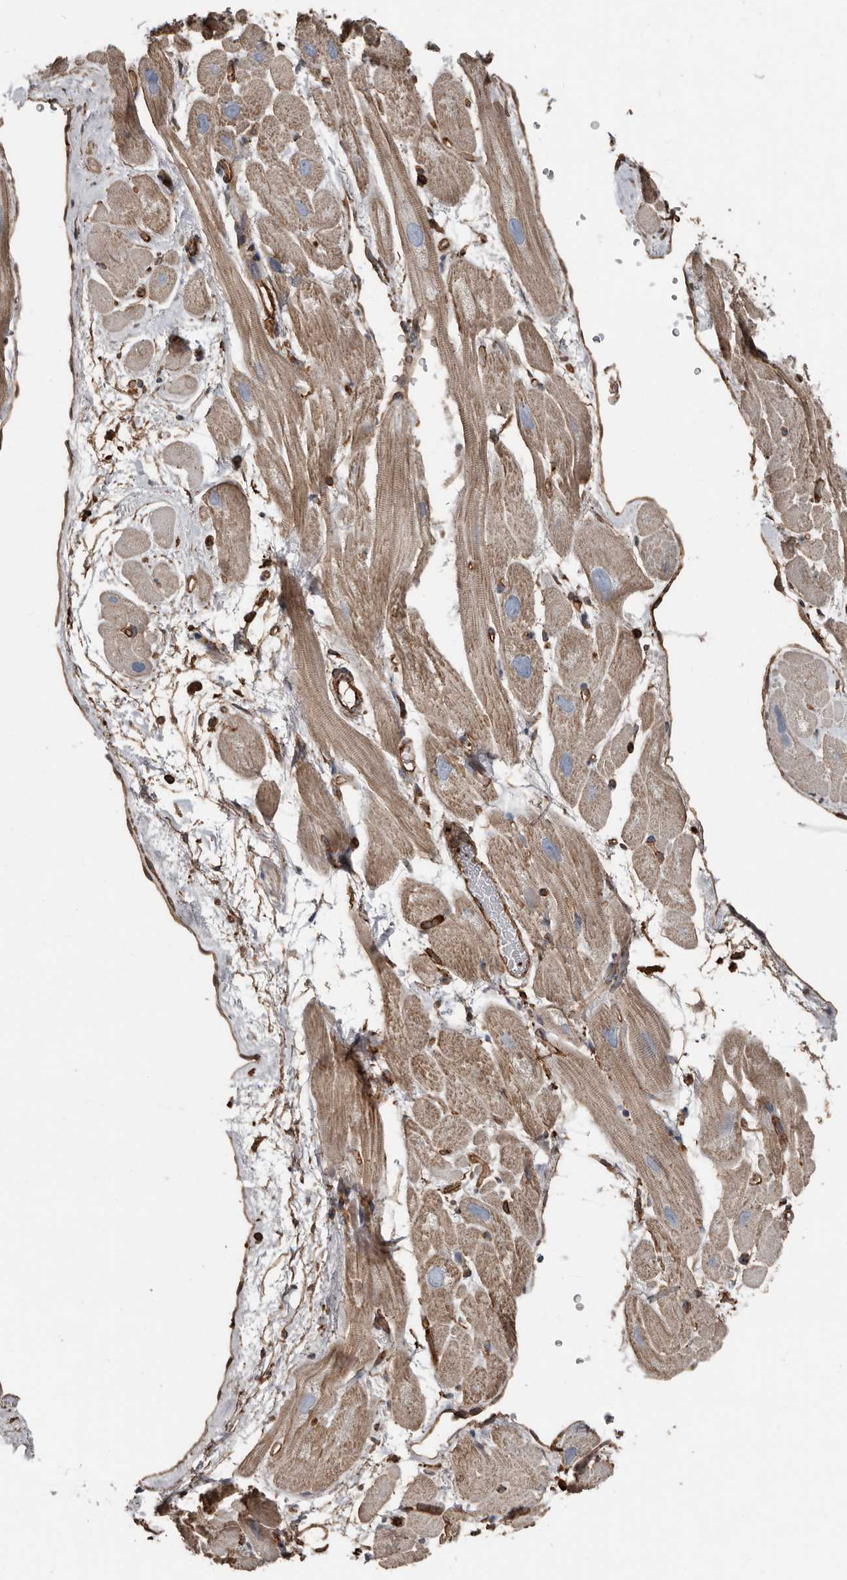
{"staining": {"intensity": "moderate", "quantity": "25%-75%", "location": "cytoplasmic/membranous"}, "tissue": "heart muscle", "cell_type": "Cardiomyocytes", "image_type": "normal", "snomed": [{"axis": "morphology", "description": "Normal tissue, NOS"}, {"axis": "topography", "description": "Heart"}], "caption": "About 25%-75% of cardiomyocytes in unremarkable human heart muscle display moderate cytoplasmic/membranous protein staining as visualized by brown immunohistochemical staining.", "gene": "DENND6B", "patient": {"sex": "male", "age": 49}}